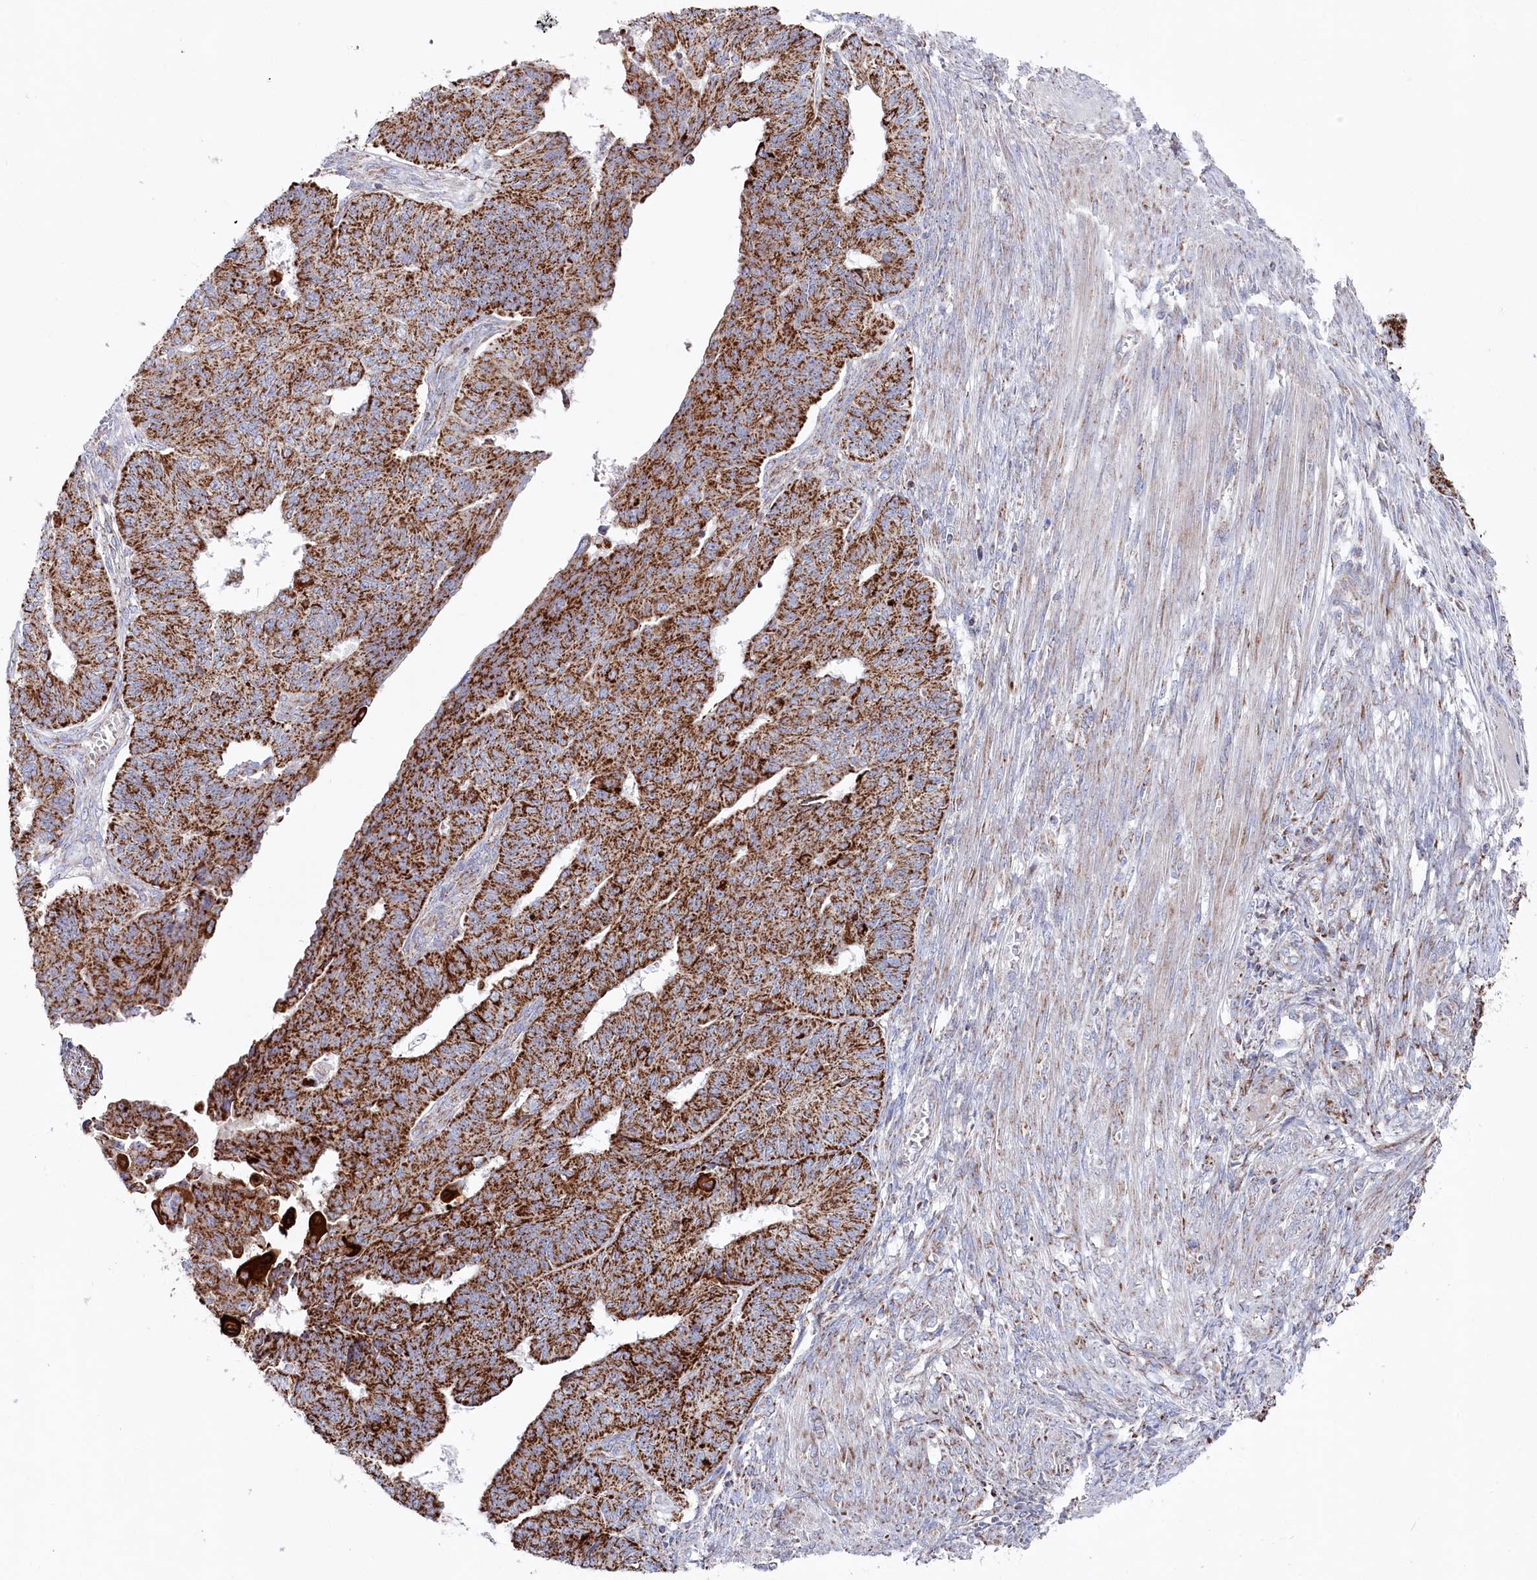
{"staining": {"intensity": "strong", "quantity": ">75%", "location": "cytoplasmic/membranous"}, "tissue": "endometrial cancer", "cell_type": "Tumor cells", "image_type": "cancer", "snomed": [{"axis": "morphology", "description": "Adenocarcinoma, NOS"}, {"axis": "topography", "description": "Endometrium"}], "caption": "Immunohistochemistry image of human adenocarcinoma (endometrial) stained for a protein (brown), which reveals high levels of strong cytoplasmic/membranous staining in about >75% of tumor cells.", "gene": "GLS2", "patient": {"sex": "female", "age": 32}}